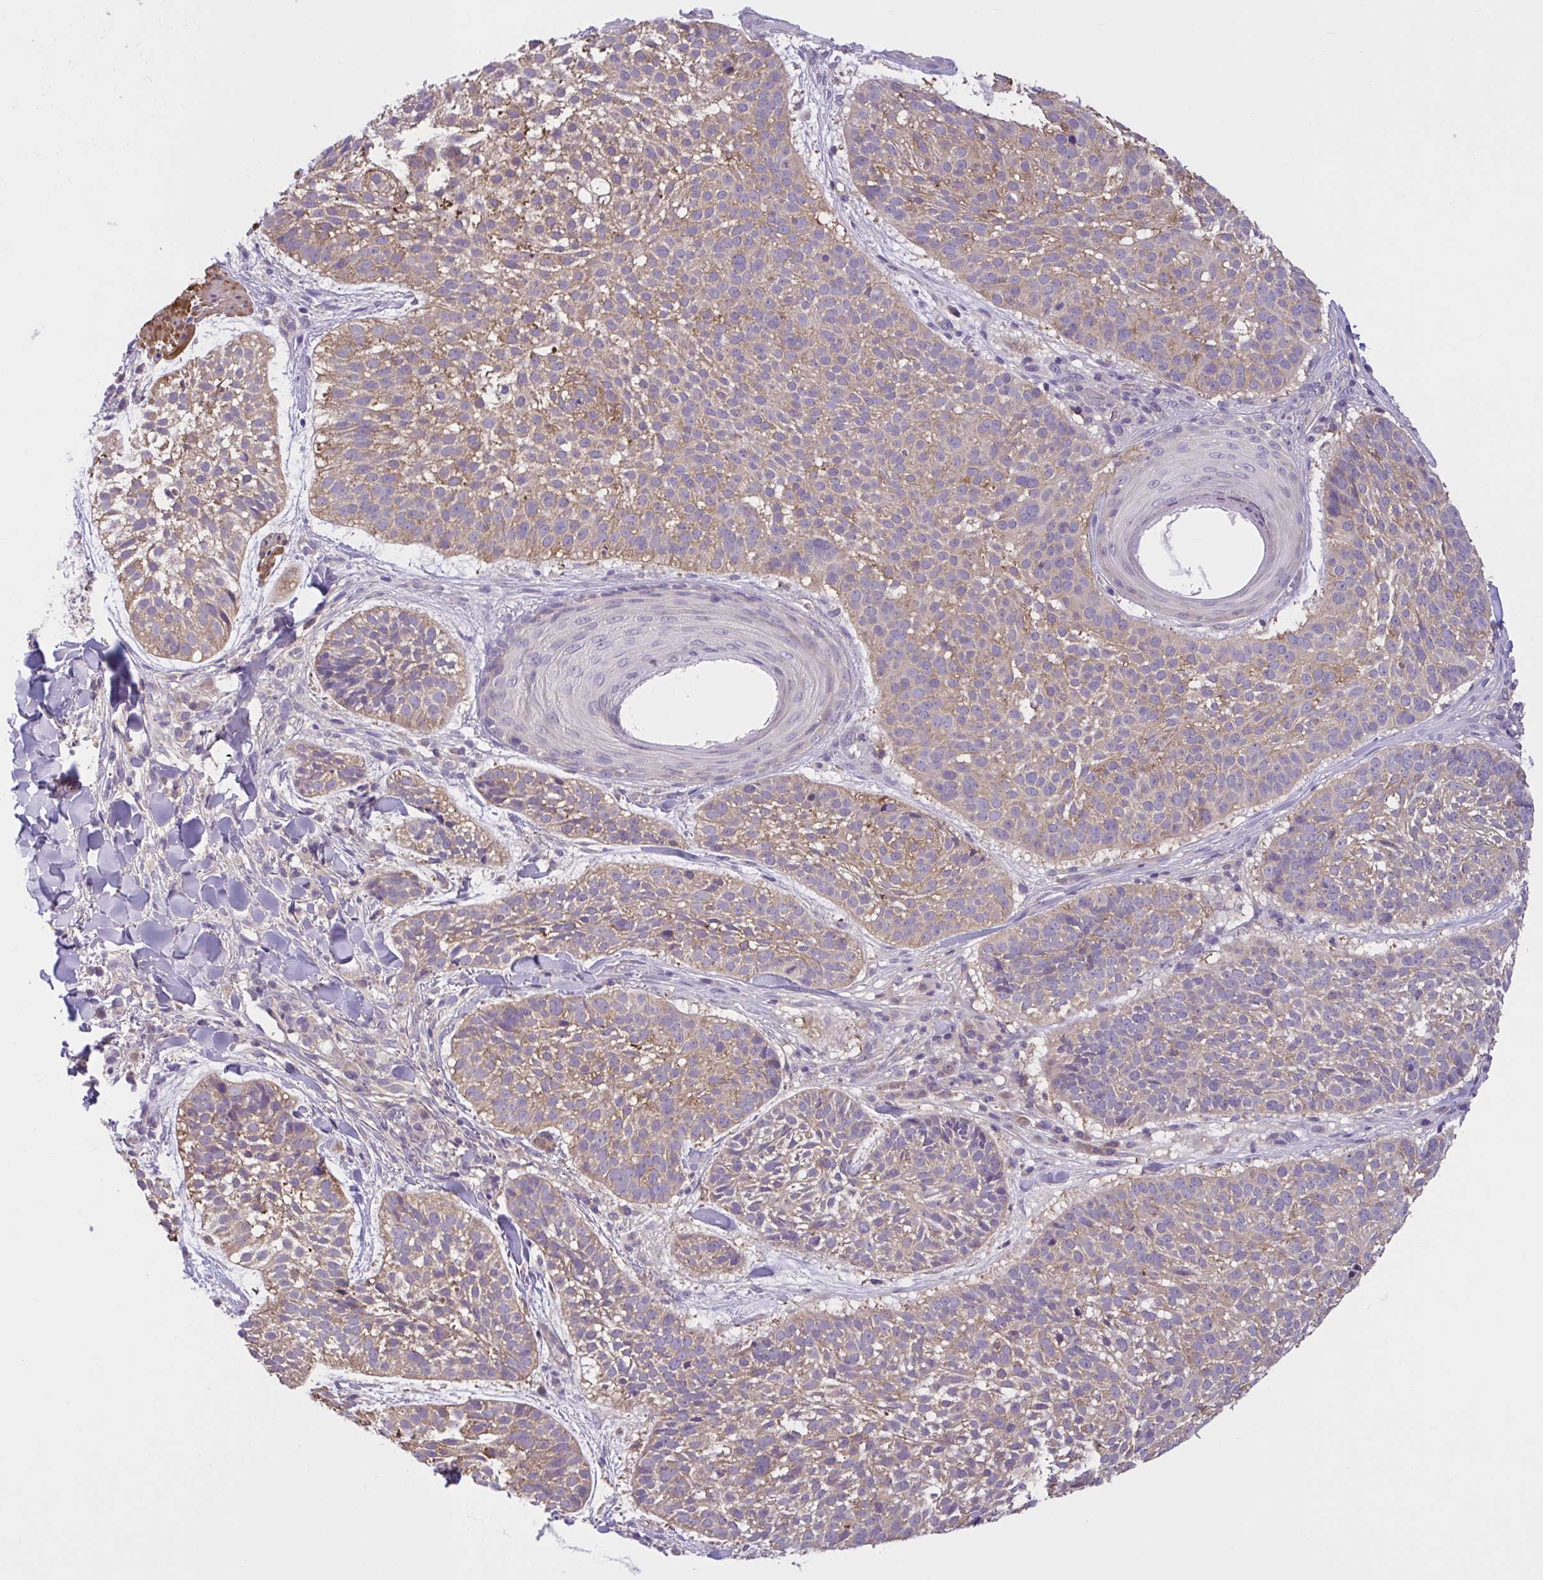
{"staining": {"intensity": "weak", "quantity": "25%-75%", "location": "cytoplasmic/membranous"}, "tissue": "skin cancer", "cell_type": "Tumor cells", "image_type": "cancer", "snomed": [{"axis": "morphology", "description": "Basal cell carcinoma"}, {"axis": "topography", "description": "Skin"}, {"axis": "topography", "description": "Skin of scalp"}], "caption": "Protein expression analysis of human basal cell carcinoma (skin) reveals weak cytoplasmic/membranous staining in approximately 25%-75% of tumor cells.", "gene": "WNT9B", "patient": {"sex": "female", "age": 45}}